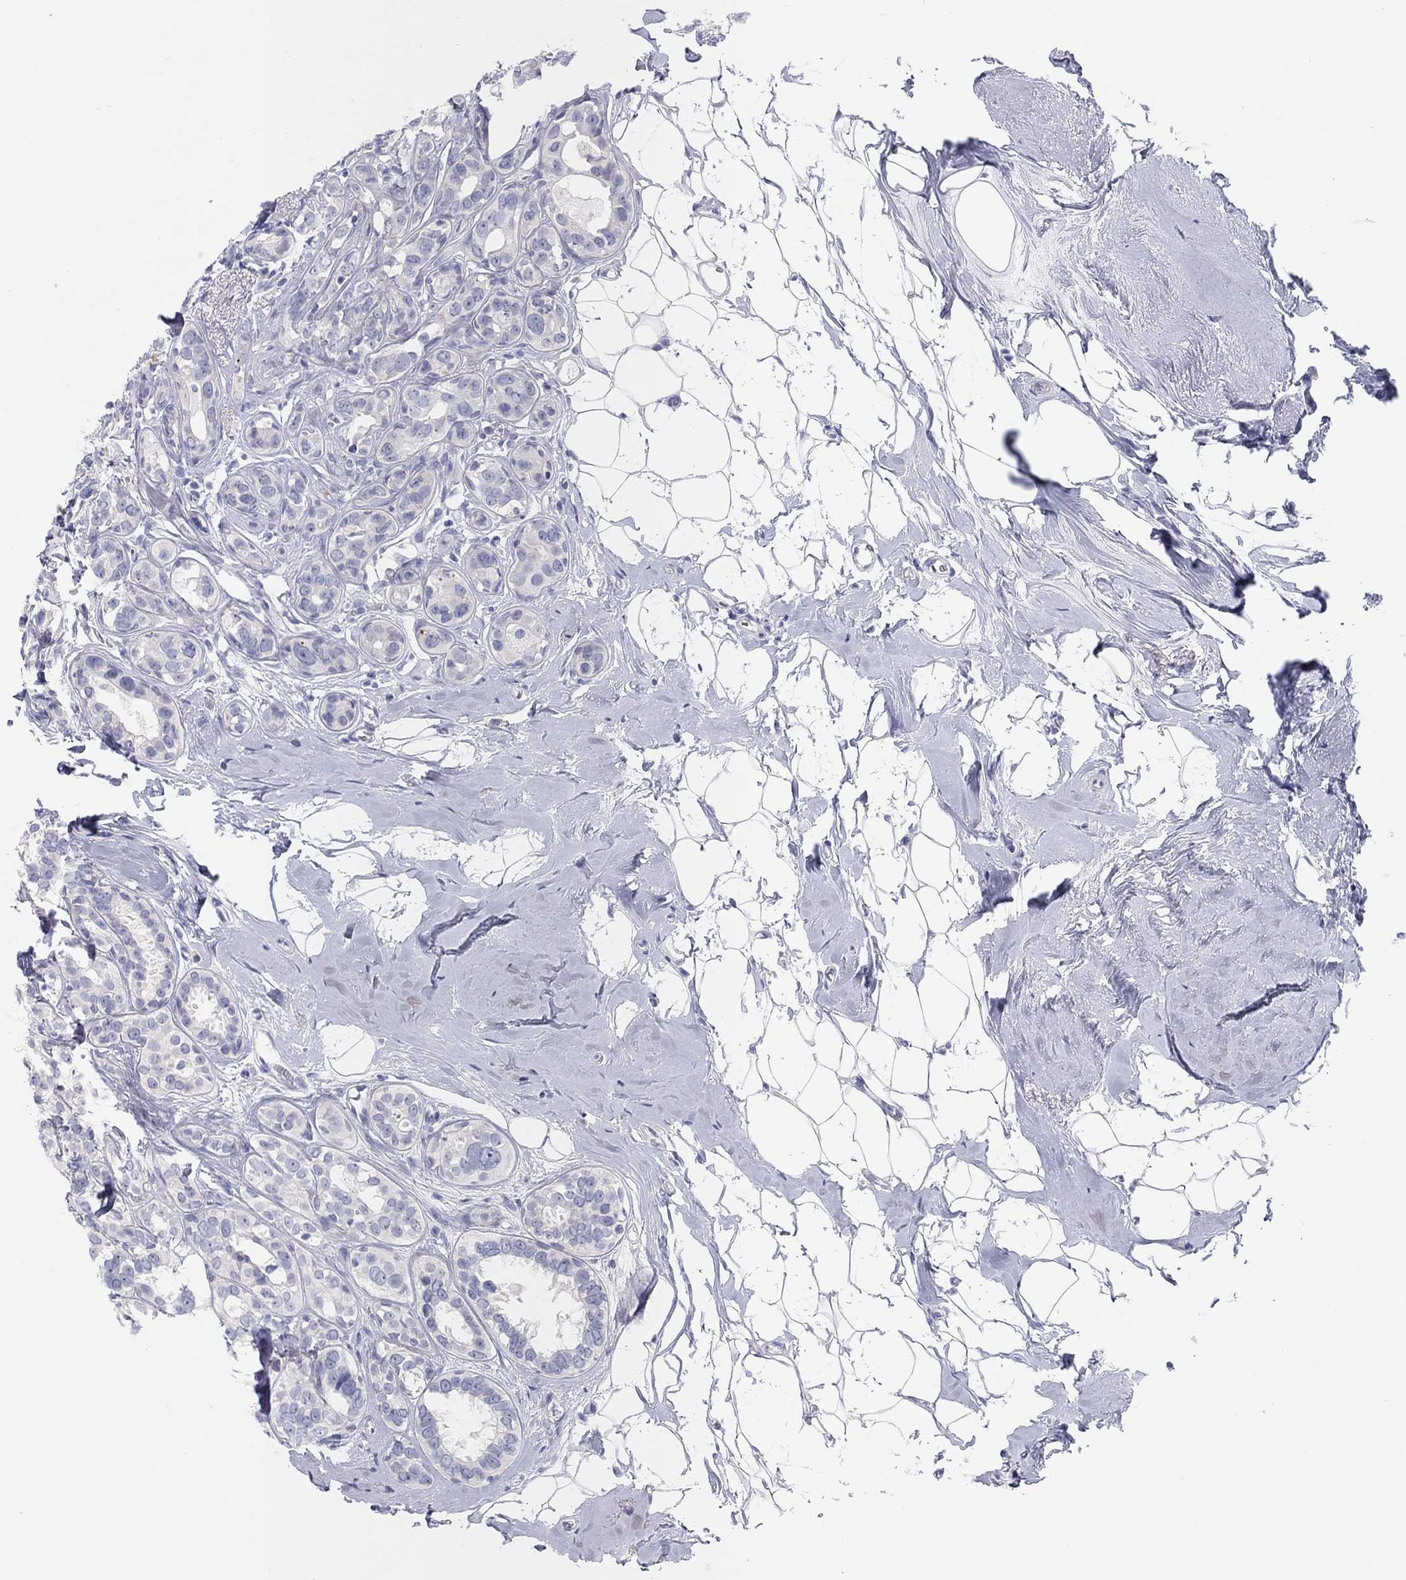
{"staining": {"intensity": "strong", "quantity": "<25%", "location": "cytoplasmic/membranous"}, "tissue": "breast cancer", "cell_type": "Tumor cells", "image_type": "cancer", "snomed": [{"axis": "morphology", "description": "Duct carcinoma"}, {"axis": "topography", "description": "Breast"}], "caption": "Breast intraductal carcinoma stained with DAB IHC demonstrates medium levels of strong cytoplasmic/membranous expression in approximately <25% of tumor cells.", "gene": "CPNE6", "patient": {"sex": "female", "age": 55}}